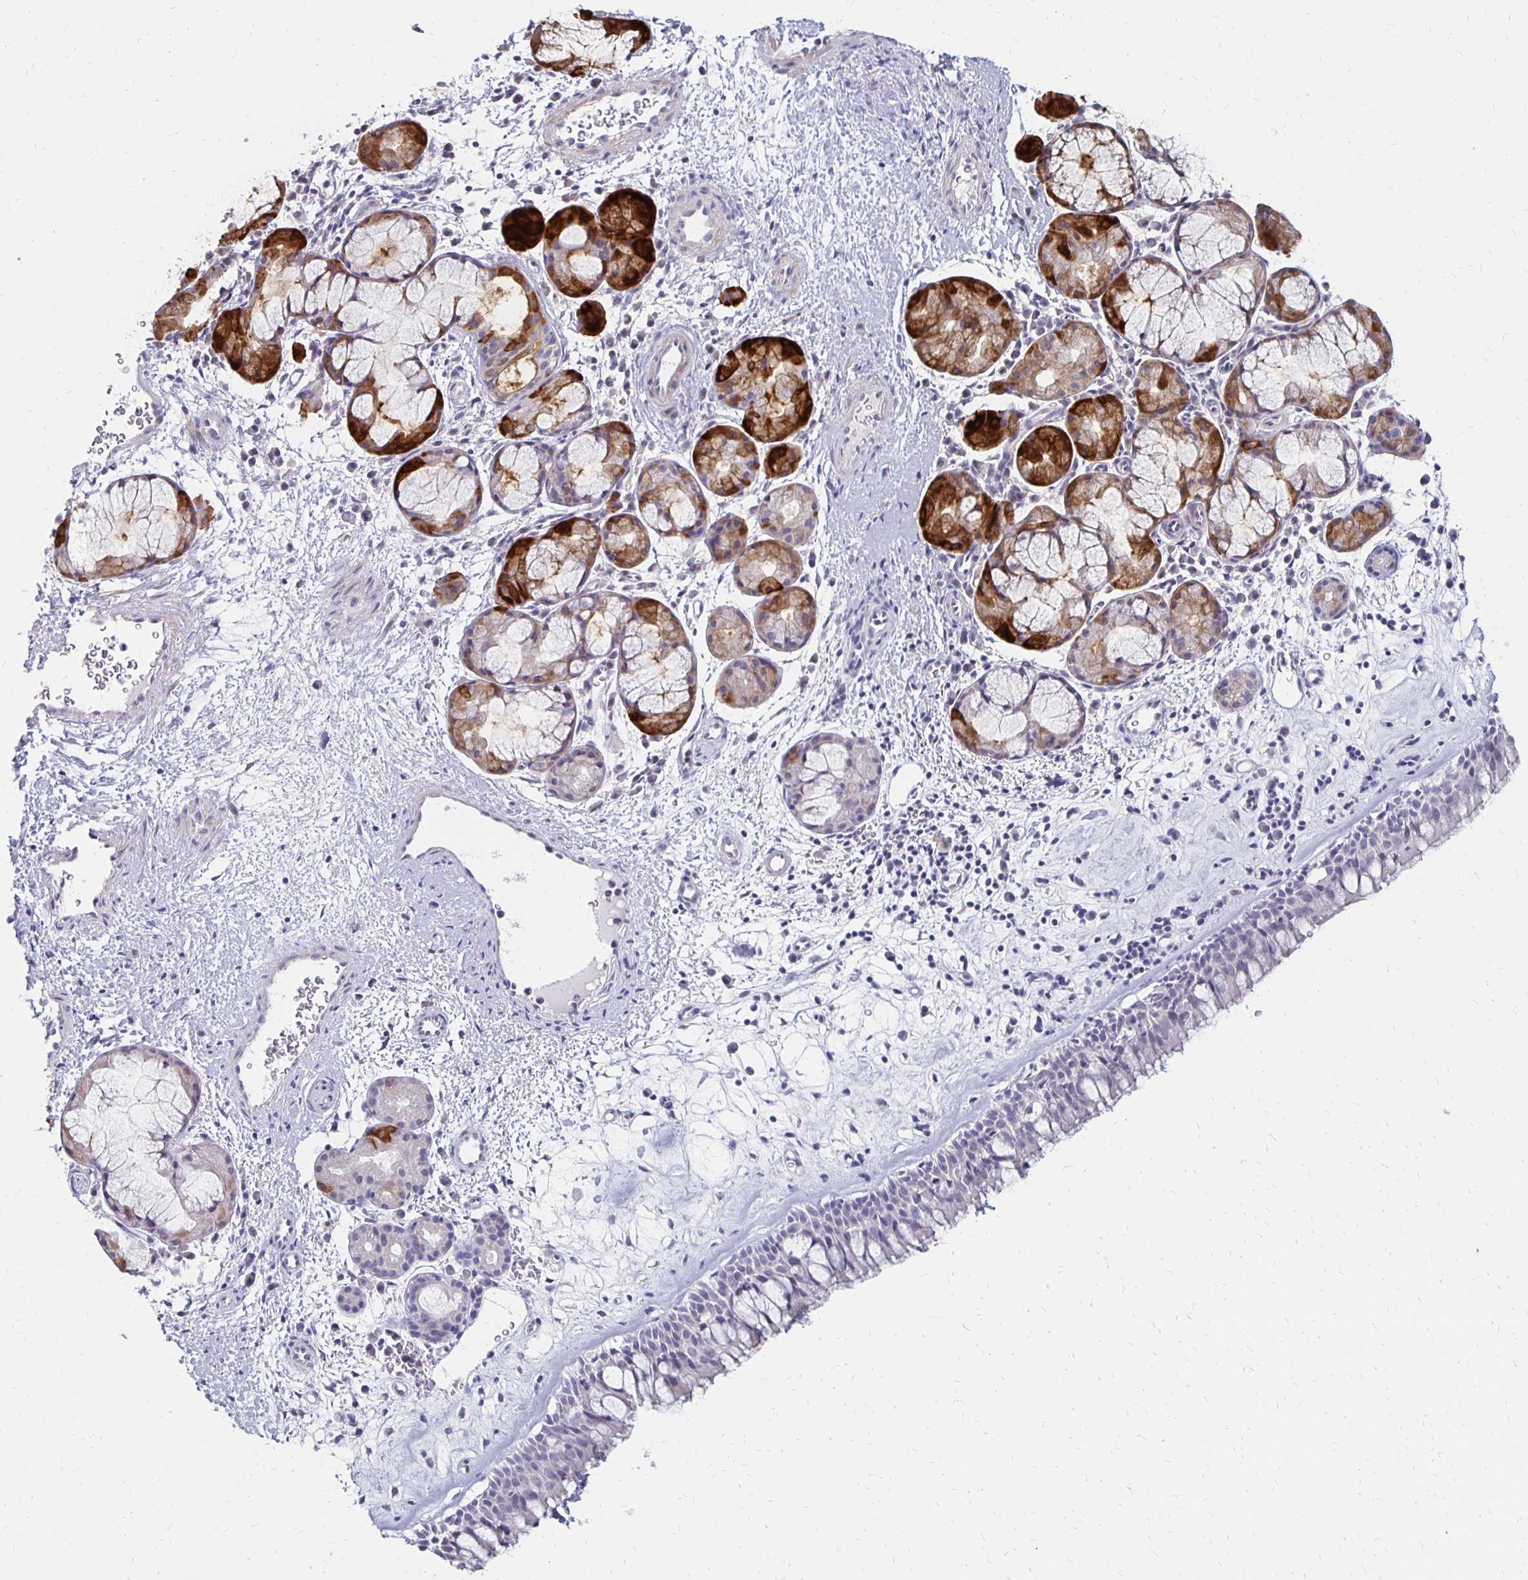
{"staining": {"intensity": "weak", "quantity": "<25%", "location": "nuclear"}, "tissue": "nasopharynx", "cell_type": "Respiratory epithelial cells", "image_type": "normal", "snomed": [{"axis": "morphology", "description": "Normal tissue, NOS"}, {"axis": "topography", "description": "Nasopharynx"}], "caption": "IHC of unremarkable nasopharynx displays no positivity in respiratory epithelial cells. (Stains: DAB (3,3'-diaminobenzidine) IHC with hematoxylin counter stain, Microscopy: brightfield microscopy at high magnification).", "gene": "ATOSB", "patient": {"sex": "male", "age": 65}}